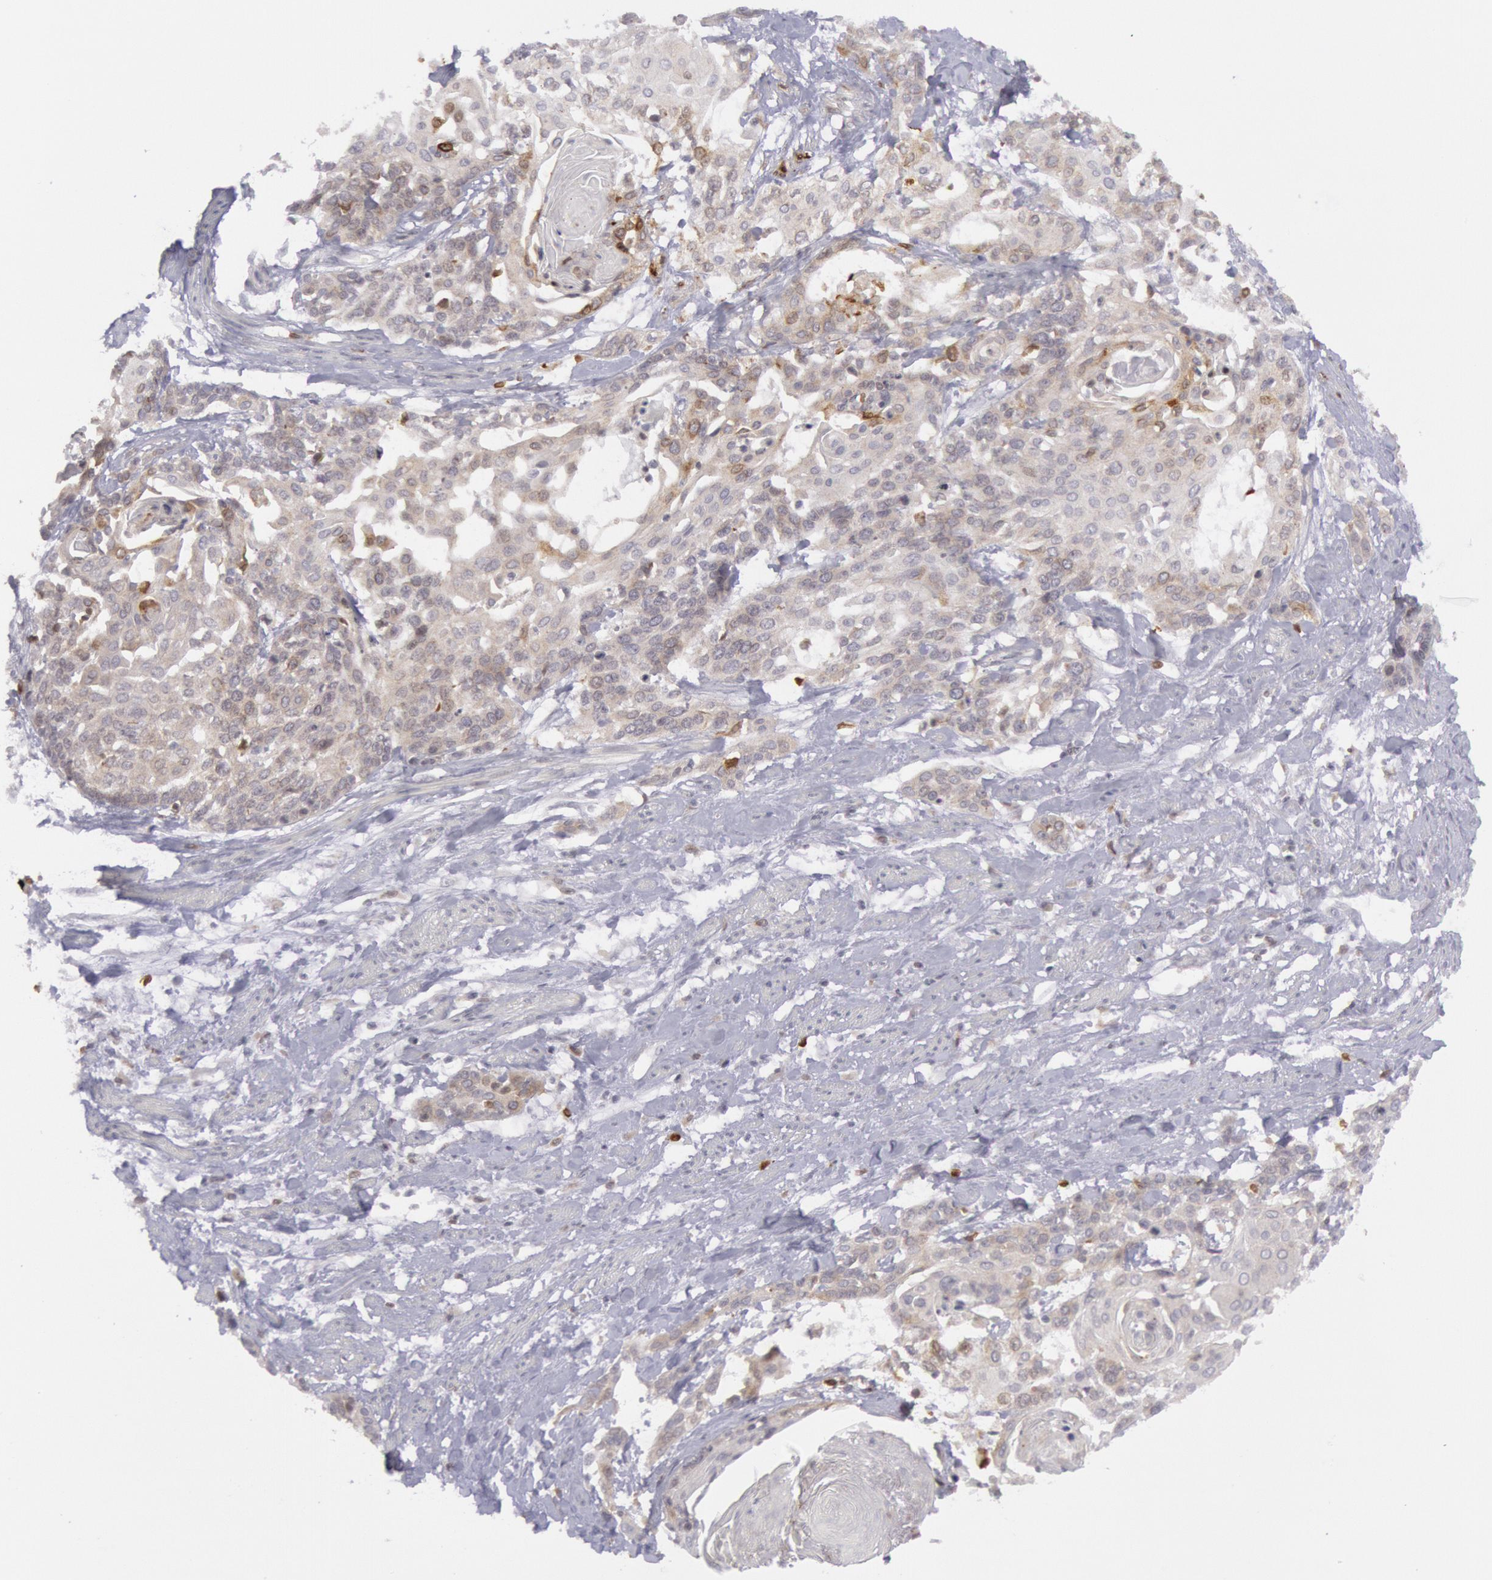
{"staining": {"intensity": "weak", "quantity": "<25%", "location": "cytoplasmic/membranous"}, "tissue": "cervical cancer", "cell_type": "Tumor cells", "image_type": "cancer", "snomed": [{"axis": "morphology", "description": "Squamous cell carcinoma, NOS"}, {"axis": "topography", "description": "Cervix"}], "caption": "Photomicrograph shows no protein expression in tumor cells of cervical cancer tissue.", "gene": "PTGS2", "patient": {"sex": "female", "age": 57}}